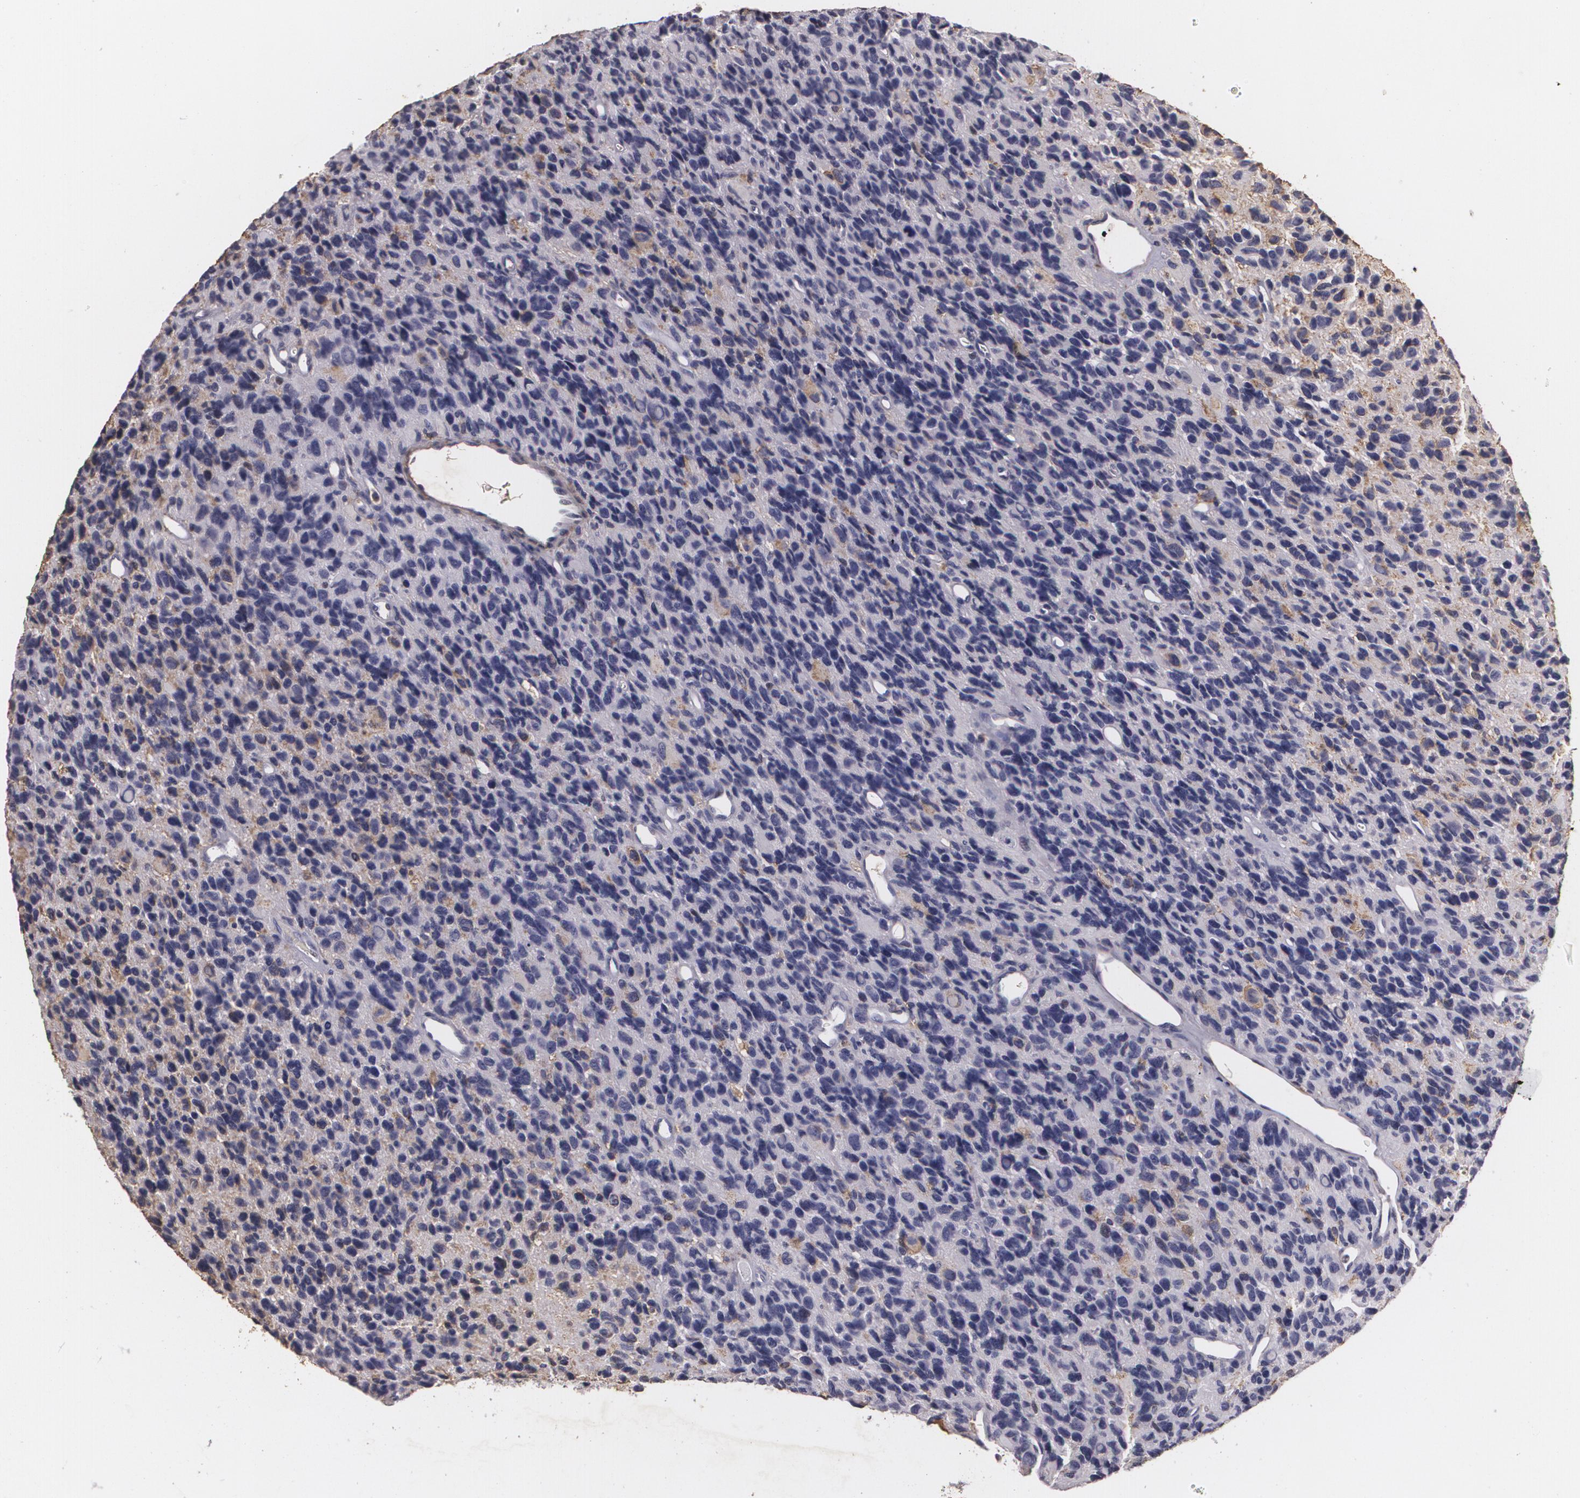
{"staining": {"intensity": "negative", "quantity": "none", "location": "none"}, "tissue": "glioma", "cell_type": "Tumor cells", "image_type": "cancer", "snomed": [{"axis": "morphology", "description": "Glioma, malignant, High grade"}, {"axis": "topography", "description": "Brain"}], "caption": "Image shows no significant protein staining in tumor cells of malignant high-grade glioma.", "gene": "KCNA4", "patient": {"sex": "male", "age": 77}}